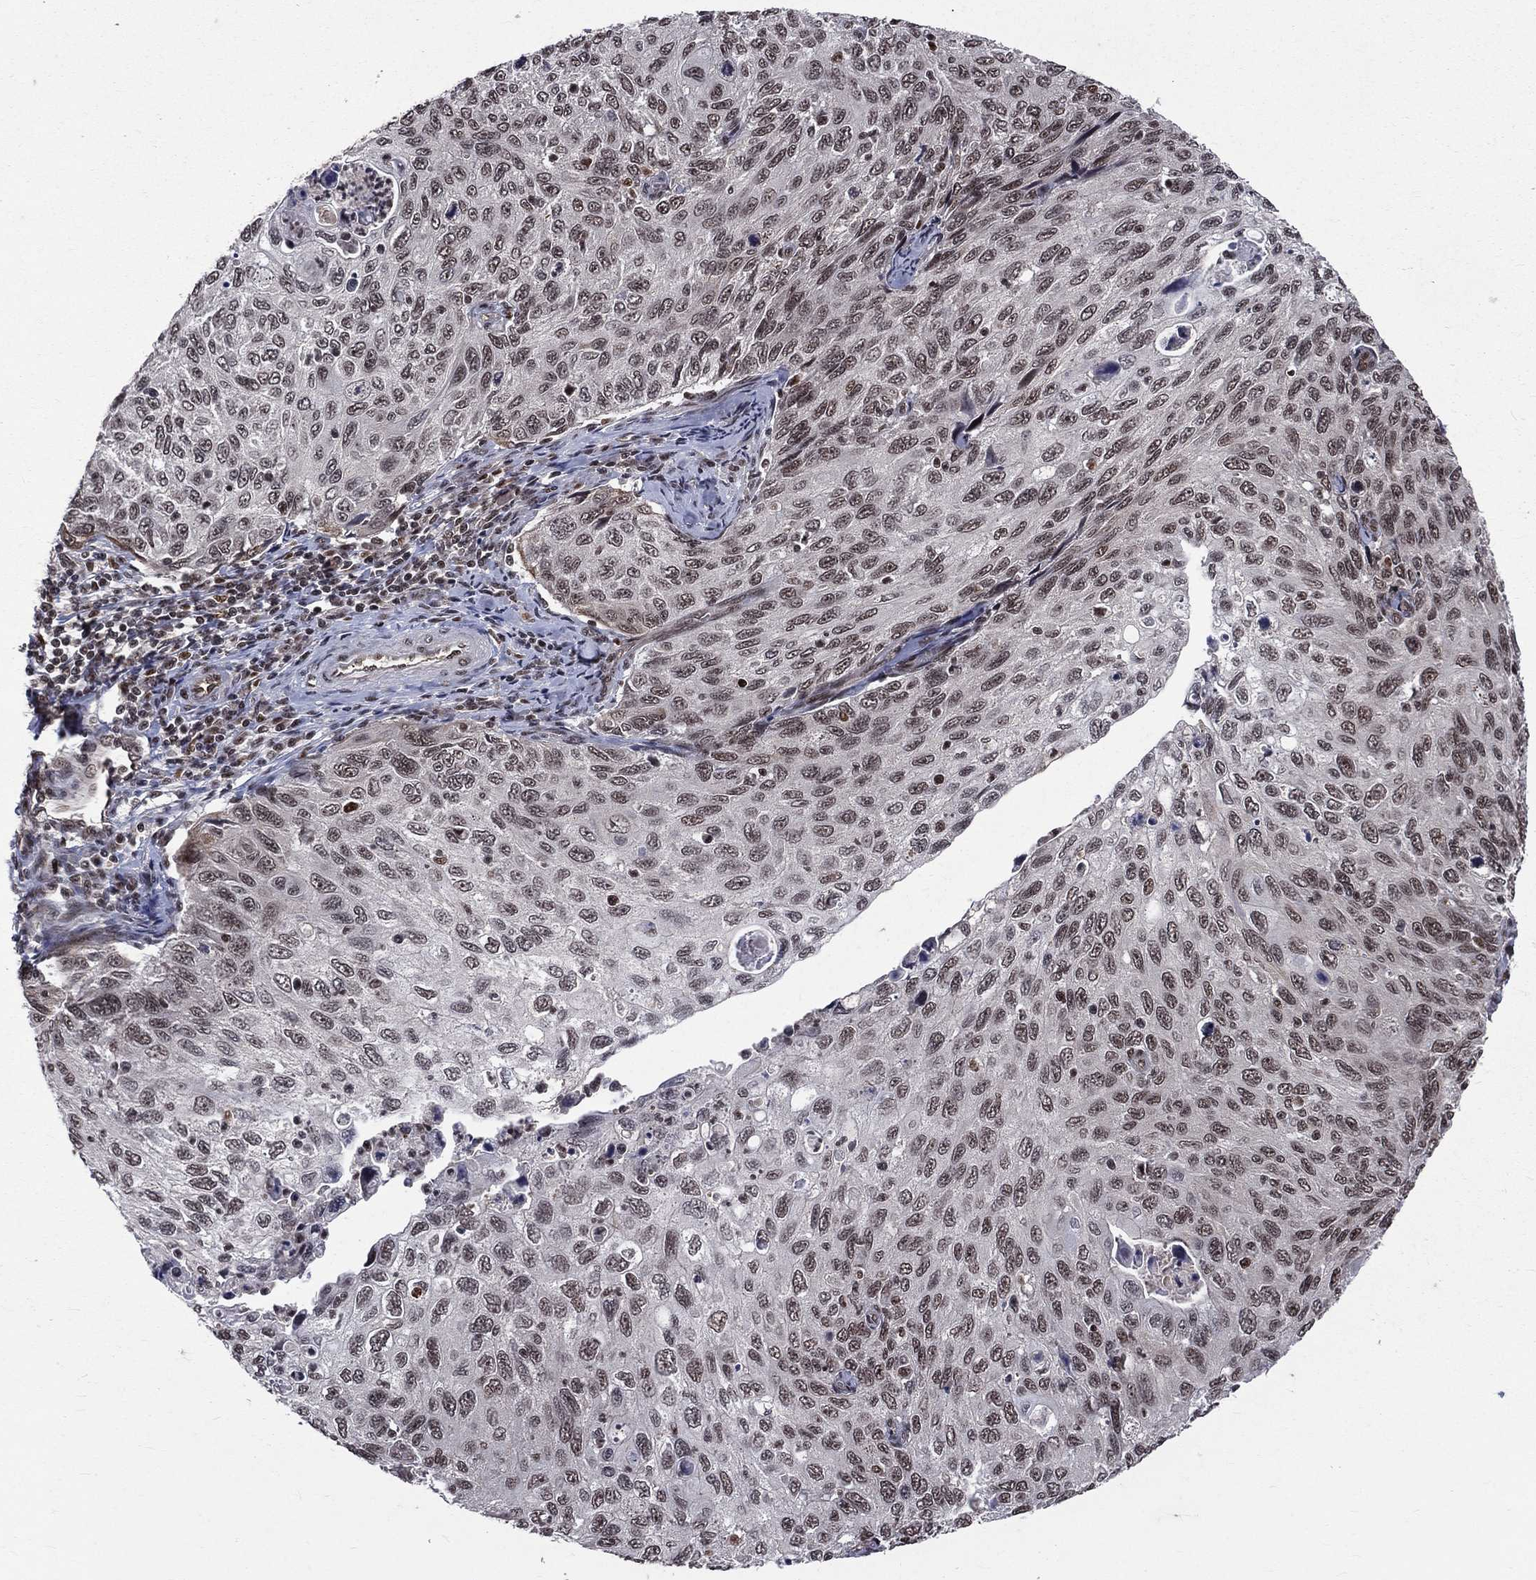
{"staining": {"intensity": "moderate", "quantity": ">75%", "location": "nuclear"}, "tissue": "cervical cancer", "cell_type": "Tumor cells", "image_type": "cancer", "snomed": [{"axis": "morphology", "description": "Squamous cell carcinoma, NOS"}, {"axis": "topography", "description": "Cervix"}], "caption": "A micrograph of human cervical cancer stained for a protein displays moderate nuclear brown staining in tumor cells.", "gene": "SMC3", "patient": {"sex": "female", "age": 70}}